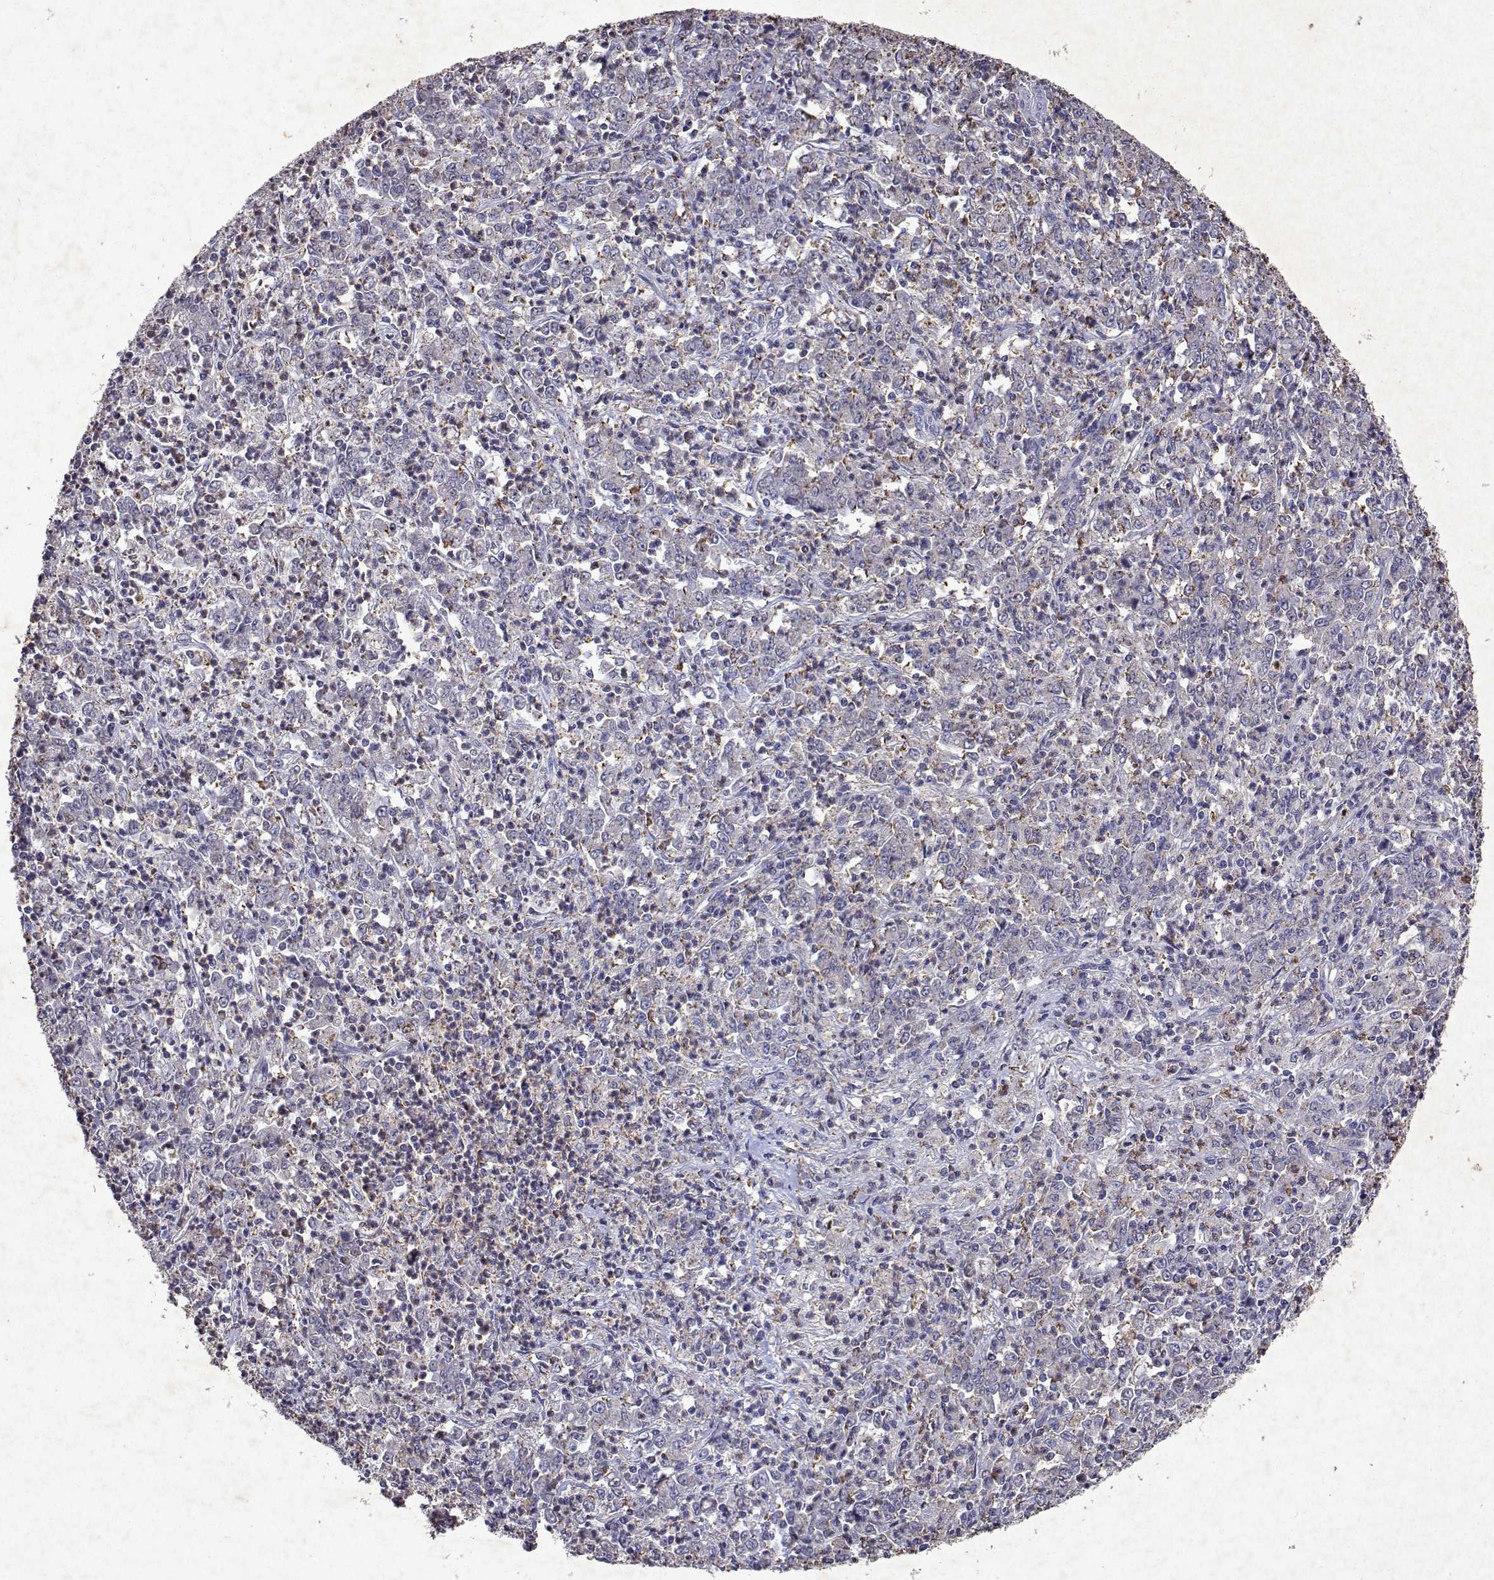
{"staining": {"intensity": "negative", "quantity": "none", "location": "none"}, "tissue": "stomach cancer", "cell_type": "Tumor cells", "image_type": "cancer", "snomed": [{"axis": "morphology", "description": "Adenocarcinoma, NOS"}, {"axis": "topography", "description": "Stomach, lower"}], "caption": "High power microscopy histopathology image of an immunohistochemistry image of stomach cancer, revealing no significant positivity in tumor cells.", "gene": "DUSP28", "patient": {"sex": "female", "age": 71}}